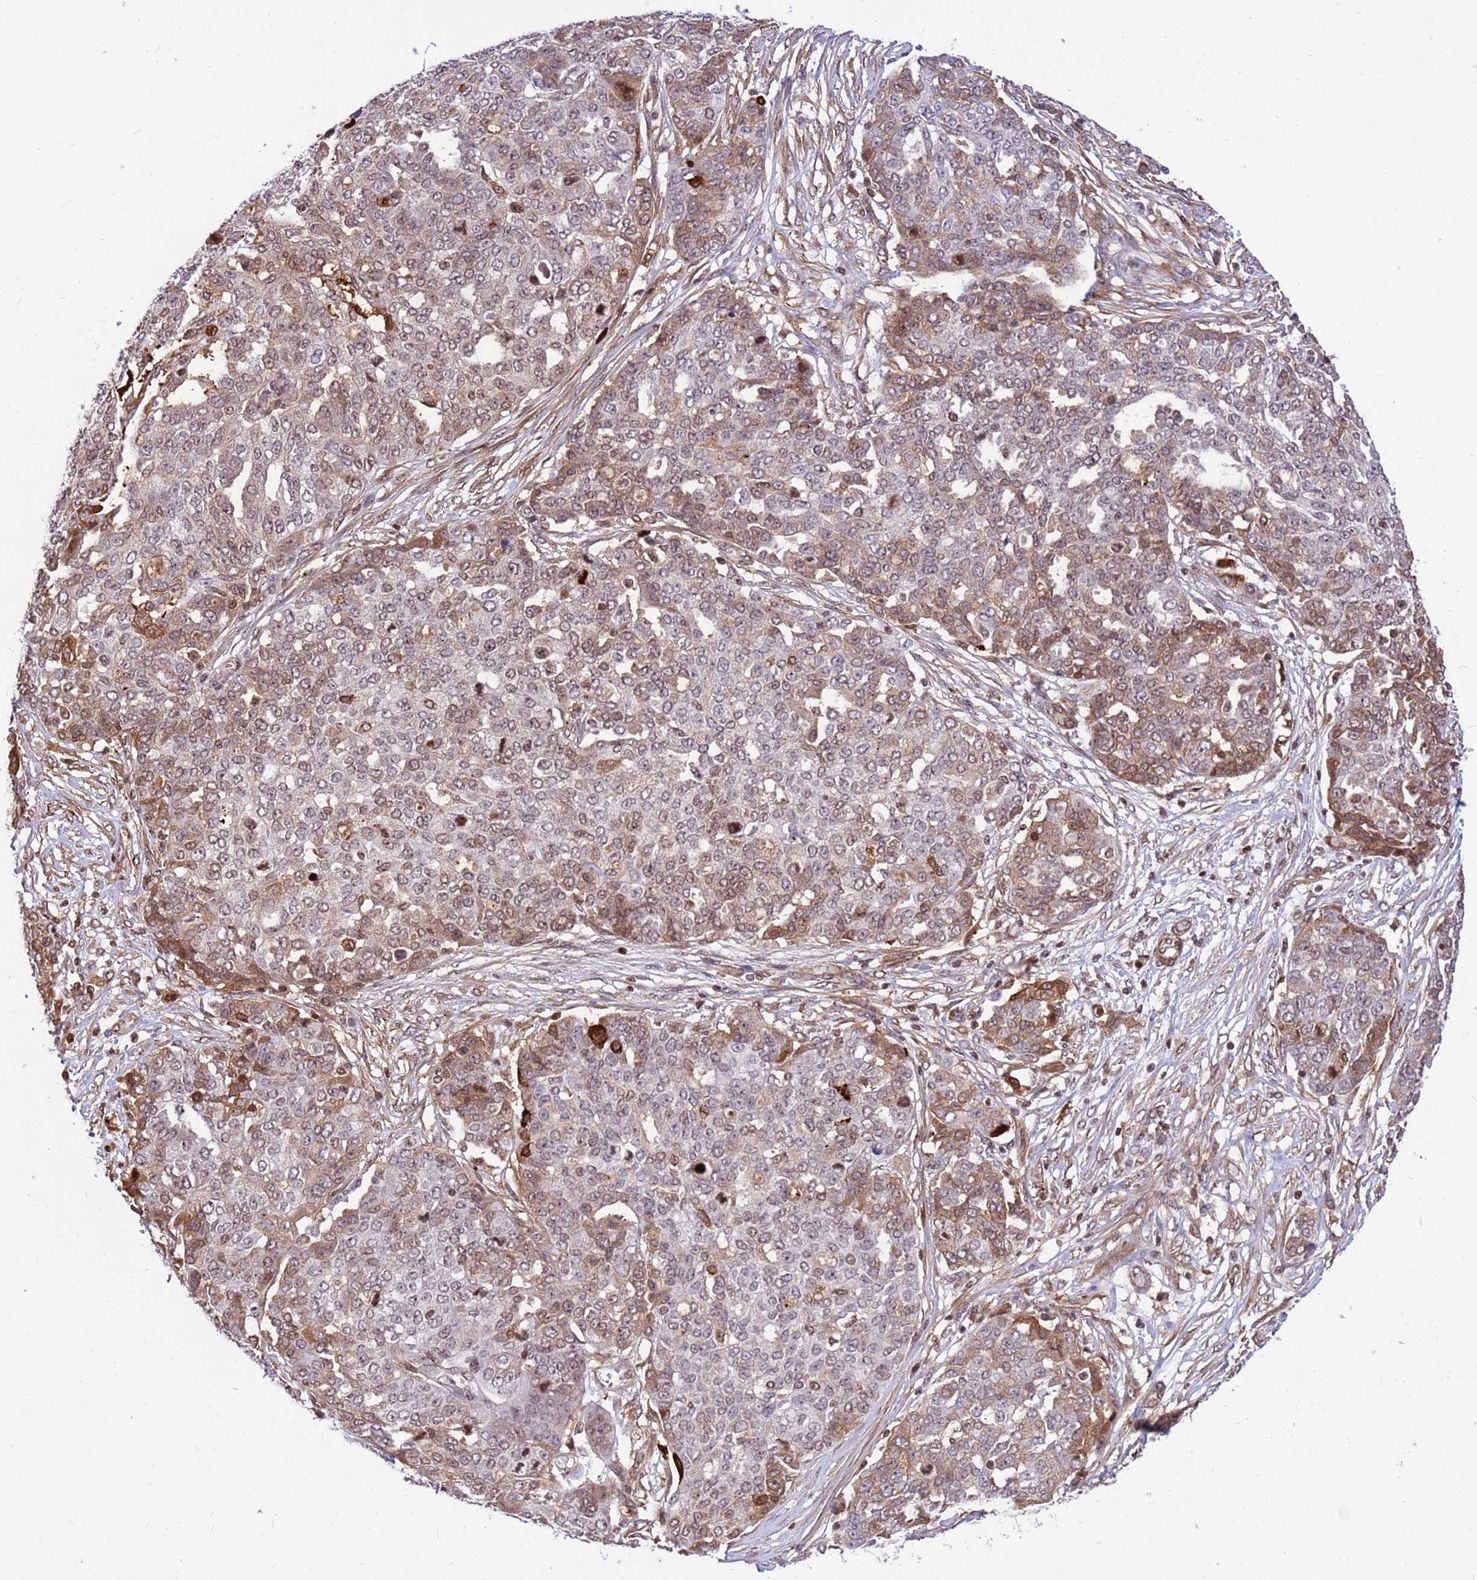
{"staining": {"intensity": "moderate", "quantity": "25%-75%", "location": "cytoplasmic/membranous,nuclear"}, "tissue": "ovarian cancer", "cell_type": "Tumor cells", "image_type": "cancer", "snomed": [{"axis": "morphology", "description": "Cystadenocarcinoma, serous, NOS"}, {"axis": "topography", "description": "Soft tissue"}, {"axis": "topography", "description": "Ovary"}], "caption": "This image demonstrates immunohistochemistry (IHC) staining of ovarian cancer, with medium moderate cytoplasmic/membranous and nuclear expression in about 25%-75% of tumor cells.", "gene": "ORM1", "patient": {"sex": "female", "age": 57}}